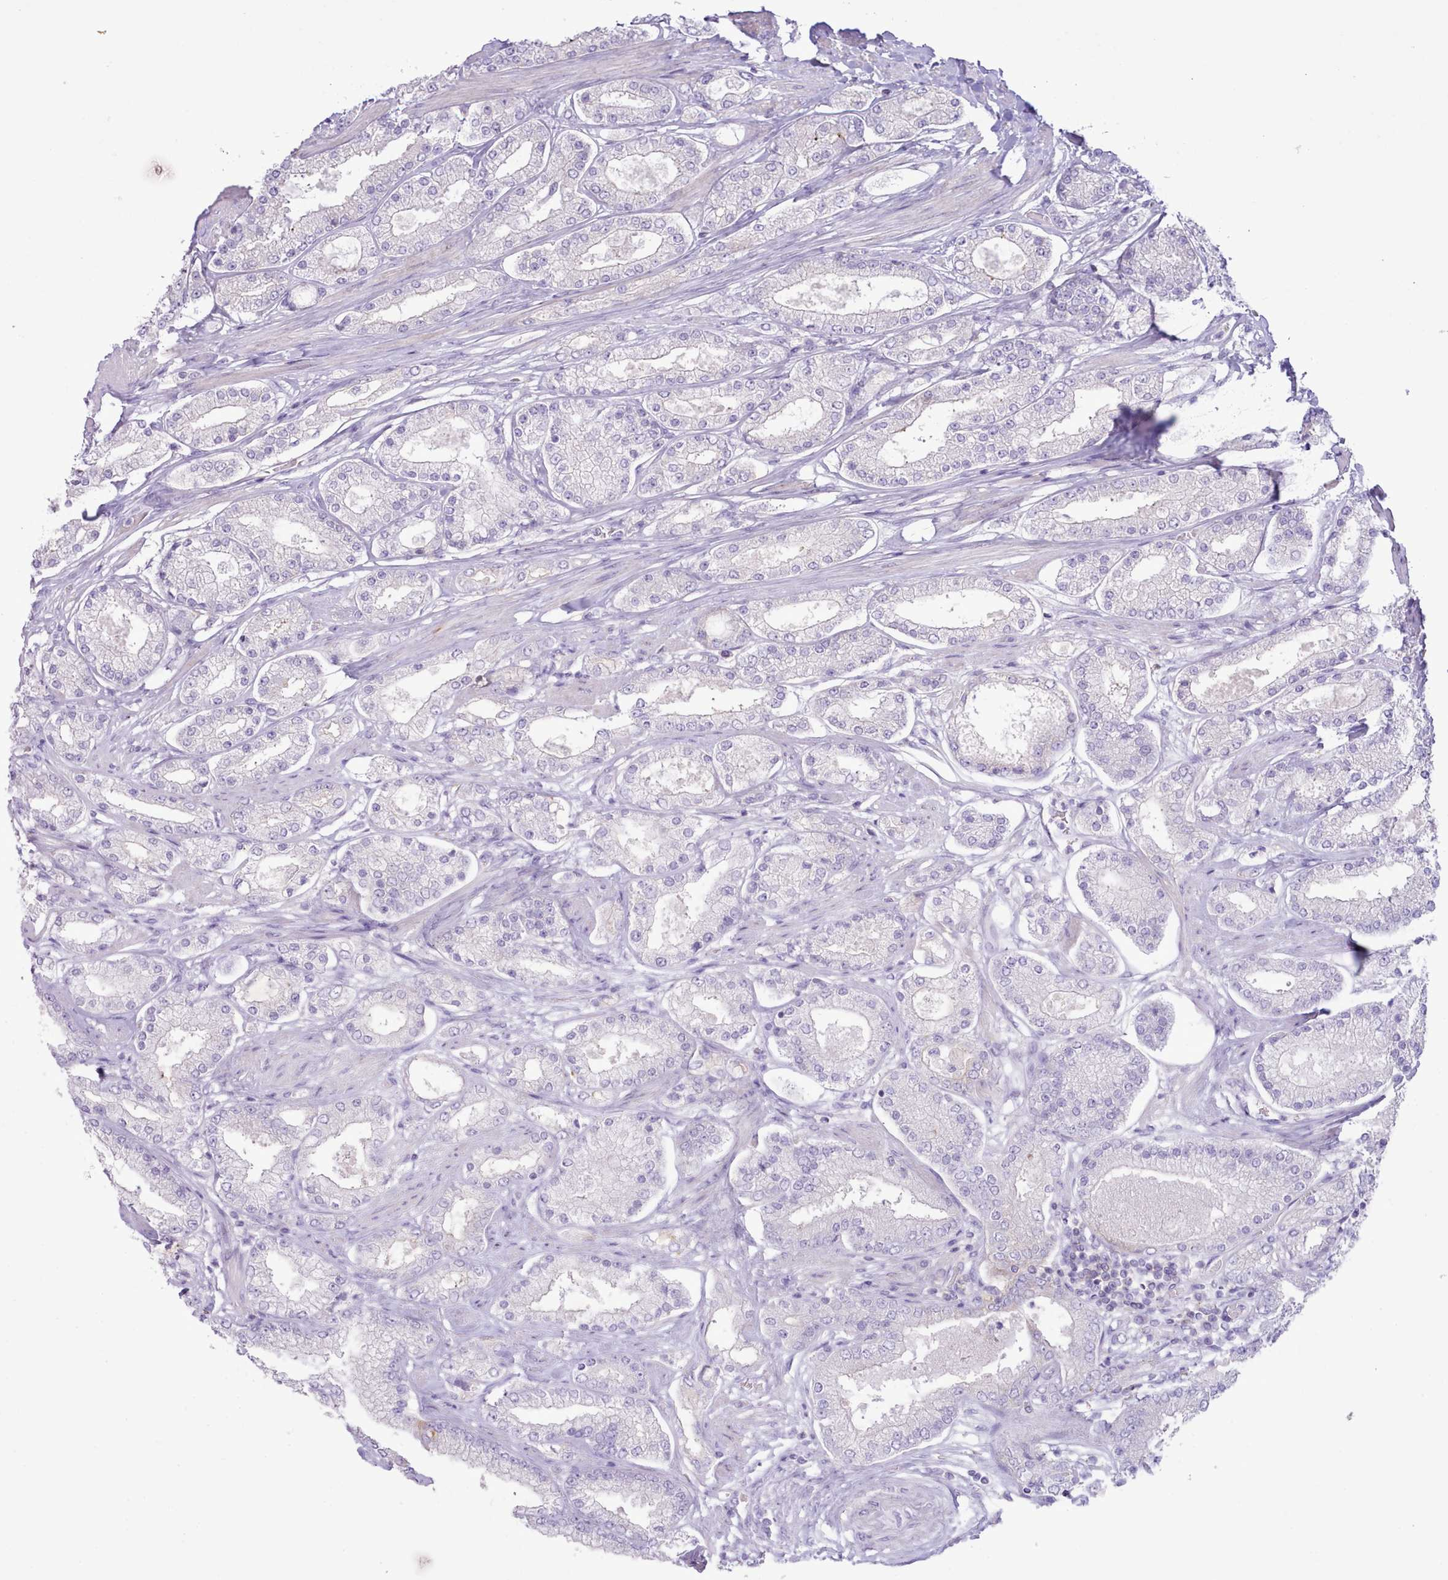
{"staining": {"intensity": "negative", "quantity": "none", "location": "none"}, "tissue": "prostate cancer", "cell_type": "Tumor cells", "image_type": "cancer", "snomed": [{"axis": "morphology", "description": "Adenocarcinoma, High grade"}, {"axis": "topography", "description": "Prostate"}], "caption": "Immunohistochemistry of prostate cancer shows no expression in tumor cells.", "gene": "MDFI", "patient": {"sex": "male", "age": 69}}